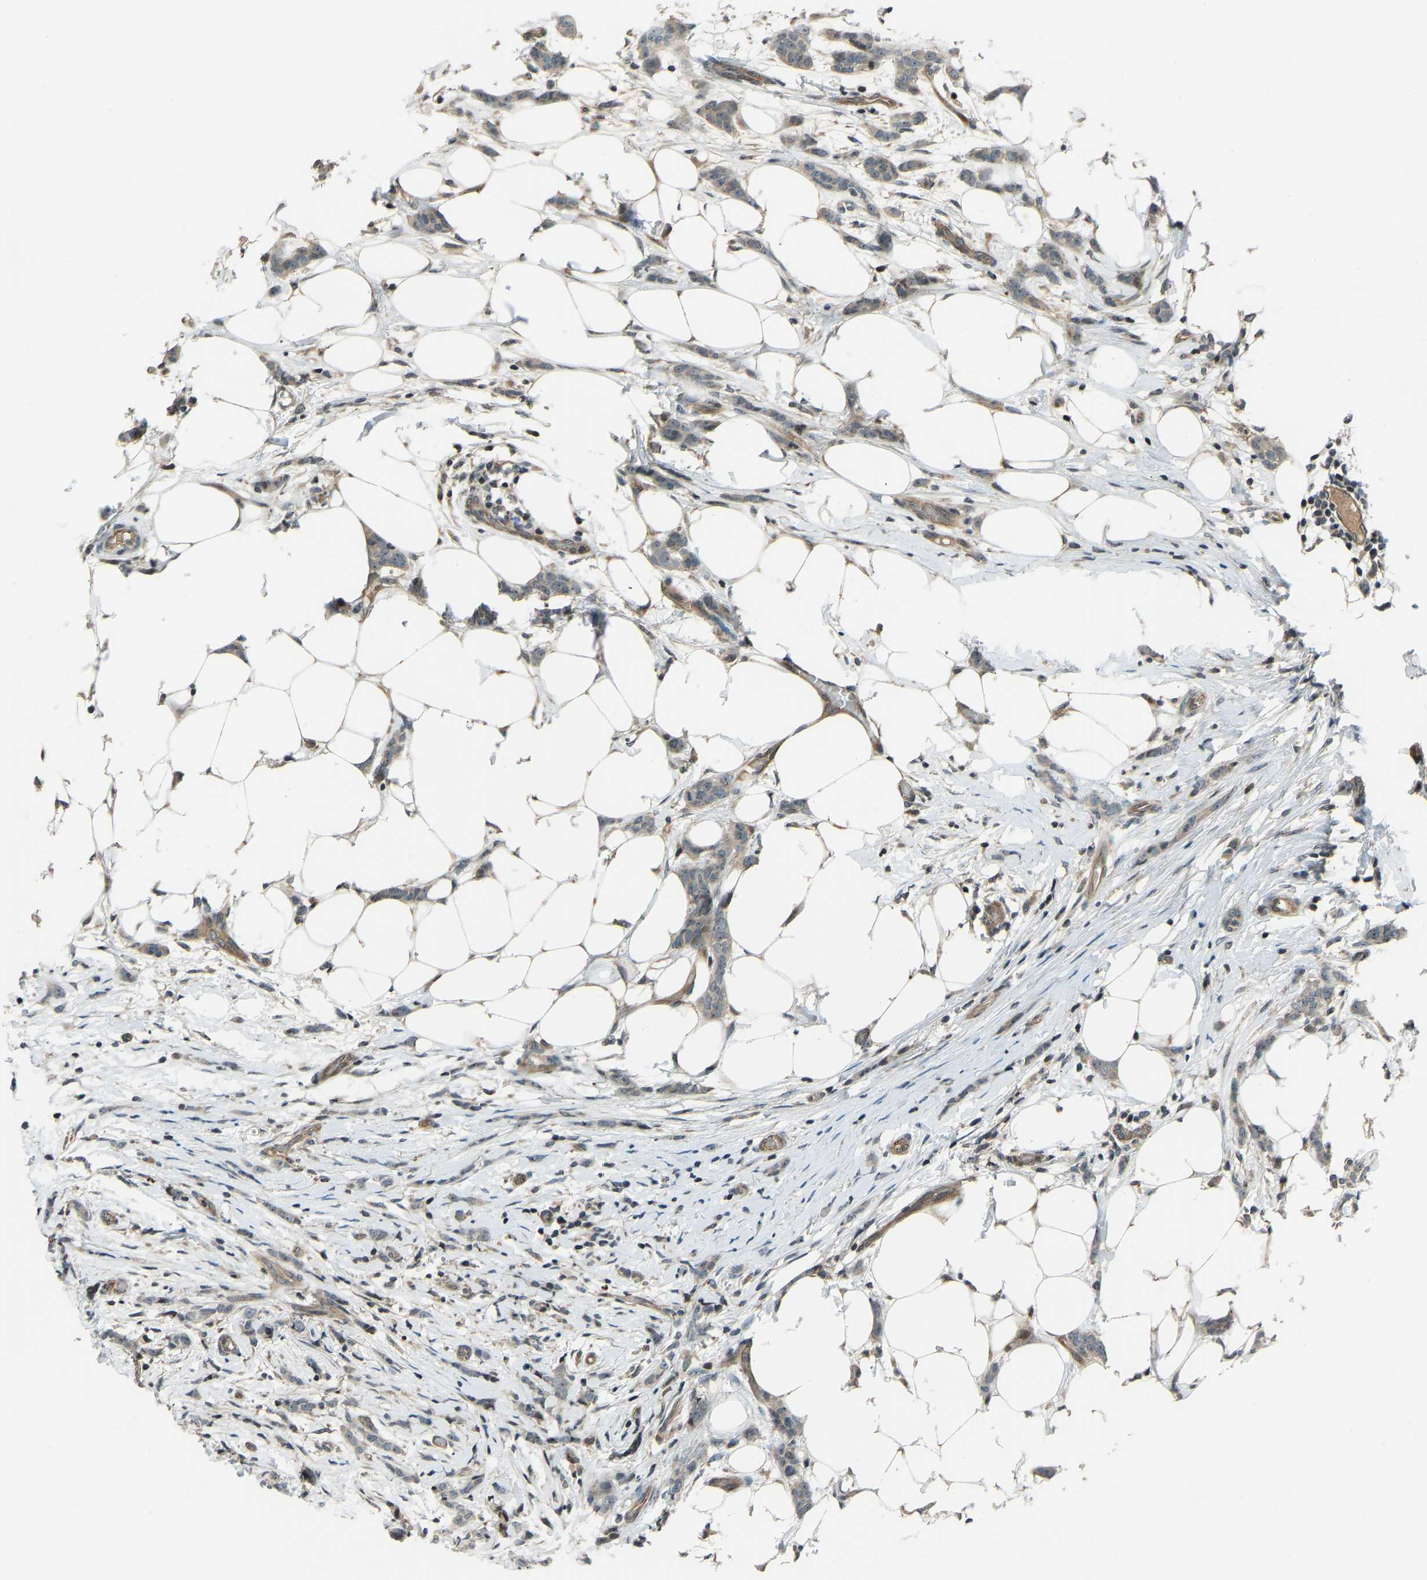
{"staining": {"intensity": "moderate", "quantity": ">75%", "location": "cytoplasmic/membranous"}, "tissue": "breast cancer", "cell_type": "Tumor cells", "image_type": "cancer", "snomed": [{"axis": "morphology", "description": "Lobular carcinoma"}, {"axis": "topography", "description": "Skin"}, {"axis": "topography", "description": "Breast"}], "caption": "Protein staining displays moderate cytoplasmic/membranous positivity in about >75% of tumor cells in breast cancer (lobular carcinoma).", "gene": "SVOPL", "patient": {"sex": "female", "age": 46}}